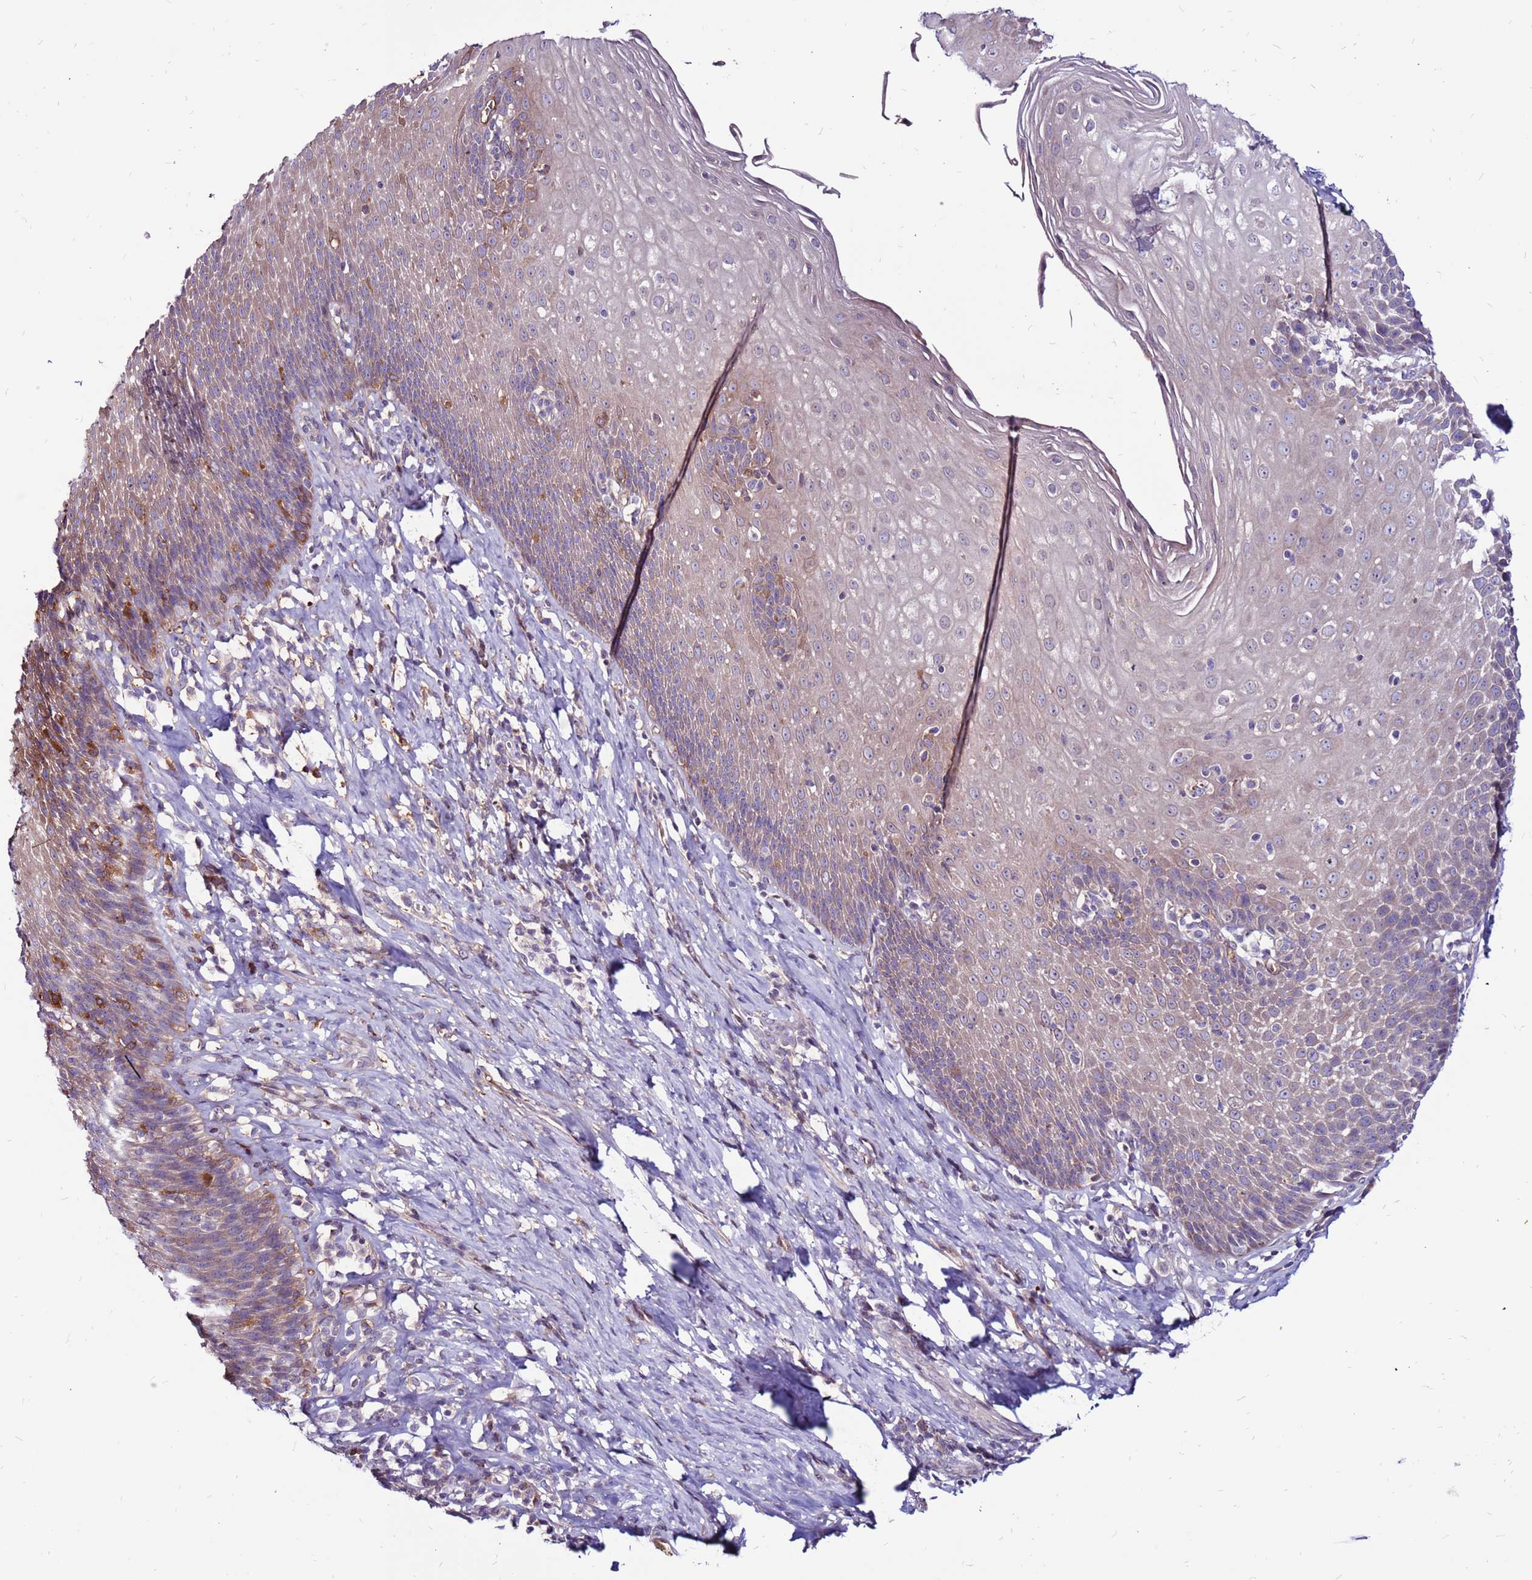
{"staining": {"intensity": "moderate", "quantity": "25%-75%", "location": "cytoplasmic/membranous"}, "tissue": "esophagus", "cell_type": "Squamous epithelial cells", "image_type": "normal", "snomed": [{"axis": "morphology", "description": "Normal tissue, NOS"}, {"axis": "topography", "description": "Esophagus"}], "caption": "Protein staining of normal esophagus shows moderate cytoplasmic/membranous staining in about 25%-75% of squamous epithelial cells. The staining was performed using DAB to visualize the protein expression in brown, while the nuclei were stained in blue with hematoxylin (Magnification: 20x).", "gene": "CCDC71", "patient": {"sex": "female", "age": 61}}